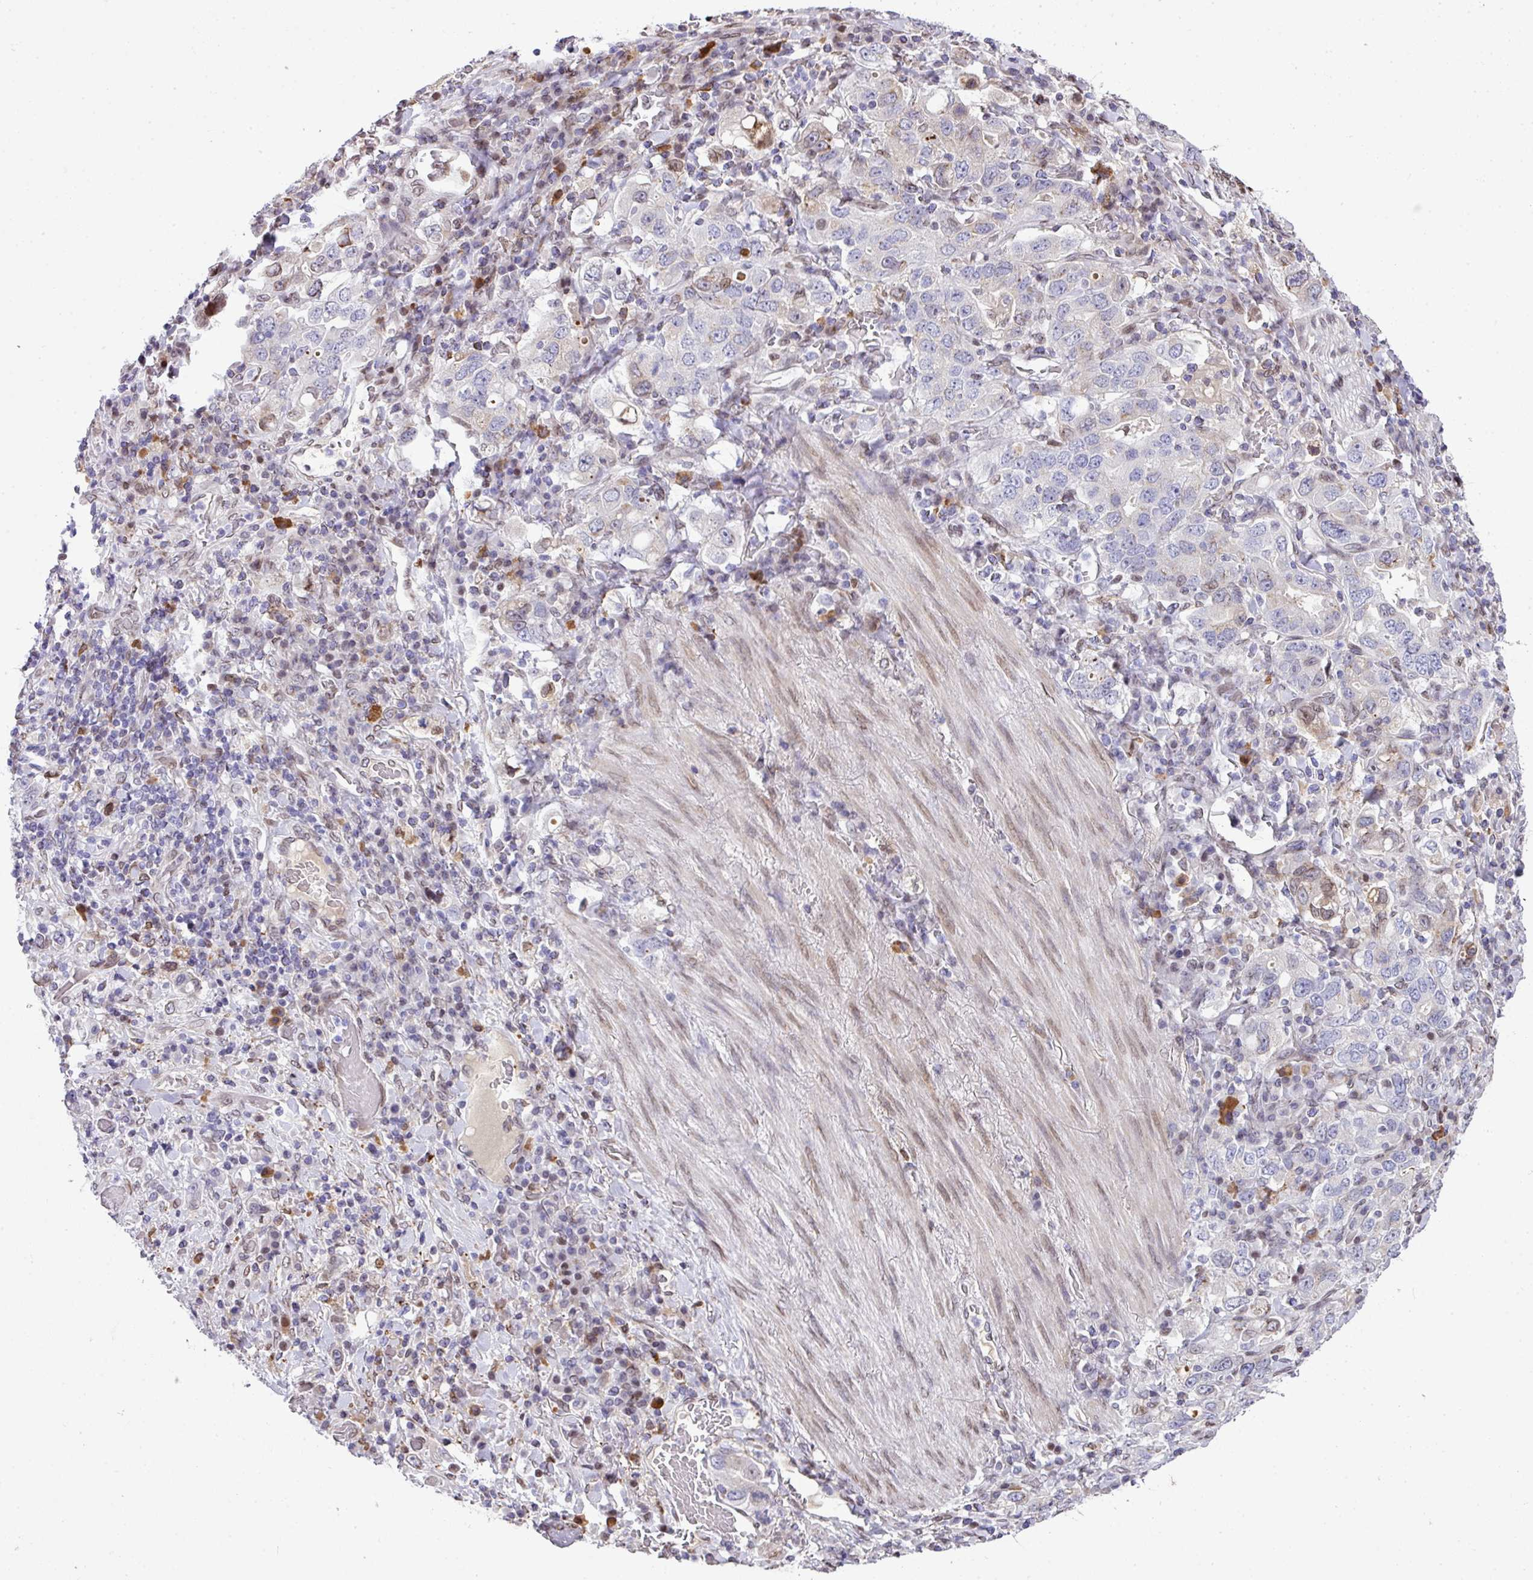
{"staining": {"intensity": "negative", "quantity": "none", "location": "none"}, "tissue": "stomach cancer", "cell_type": "Tumor cells", "image_type": "cancer", "snomed": [{"axis": "morphology", "description": "Adenocarcinoma, NOS"}, {"axis": "topography", "description": "Stomach, upper"}, {"axis": "topography", "description": "Stomach"}], "caption": "Stomach cancer (adenocarcinoma) was stained to show a protein in brown. There is no significant staining in tumor cells.", "gene": "PLK1", "patient": {"sex": "male", "age": 62}}